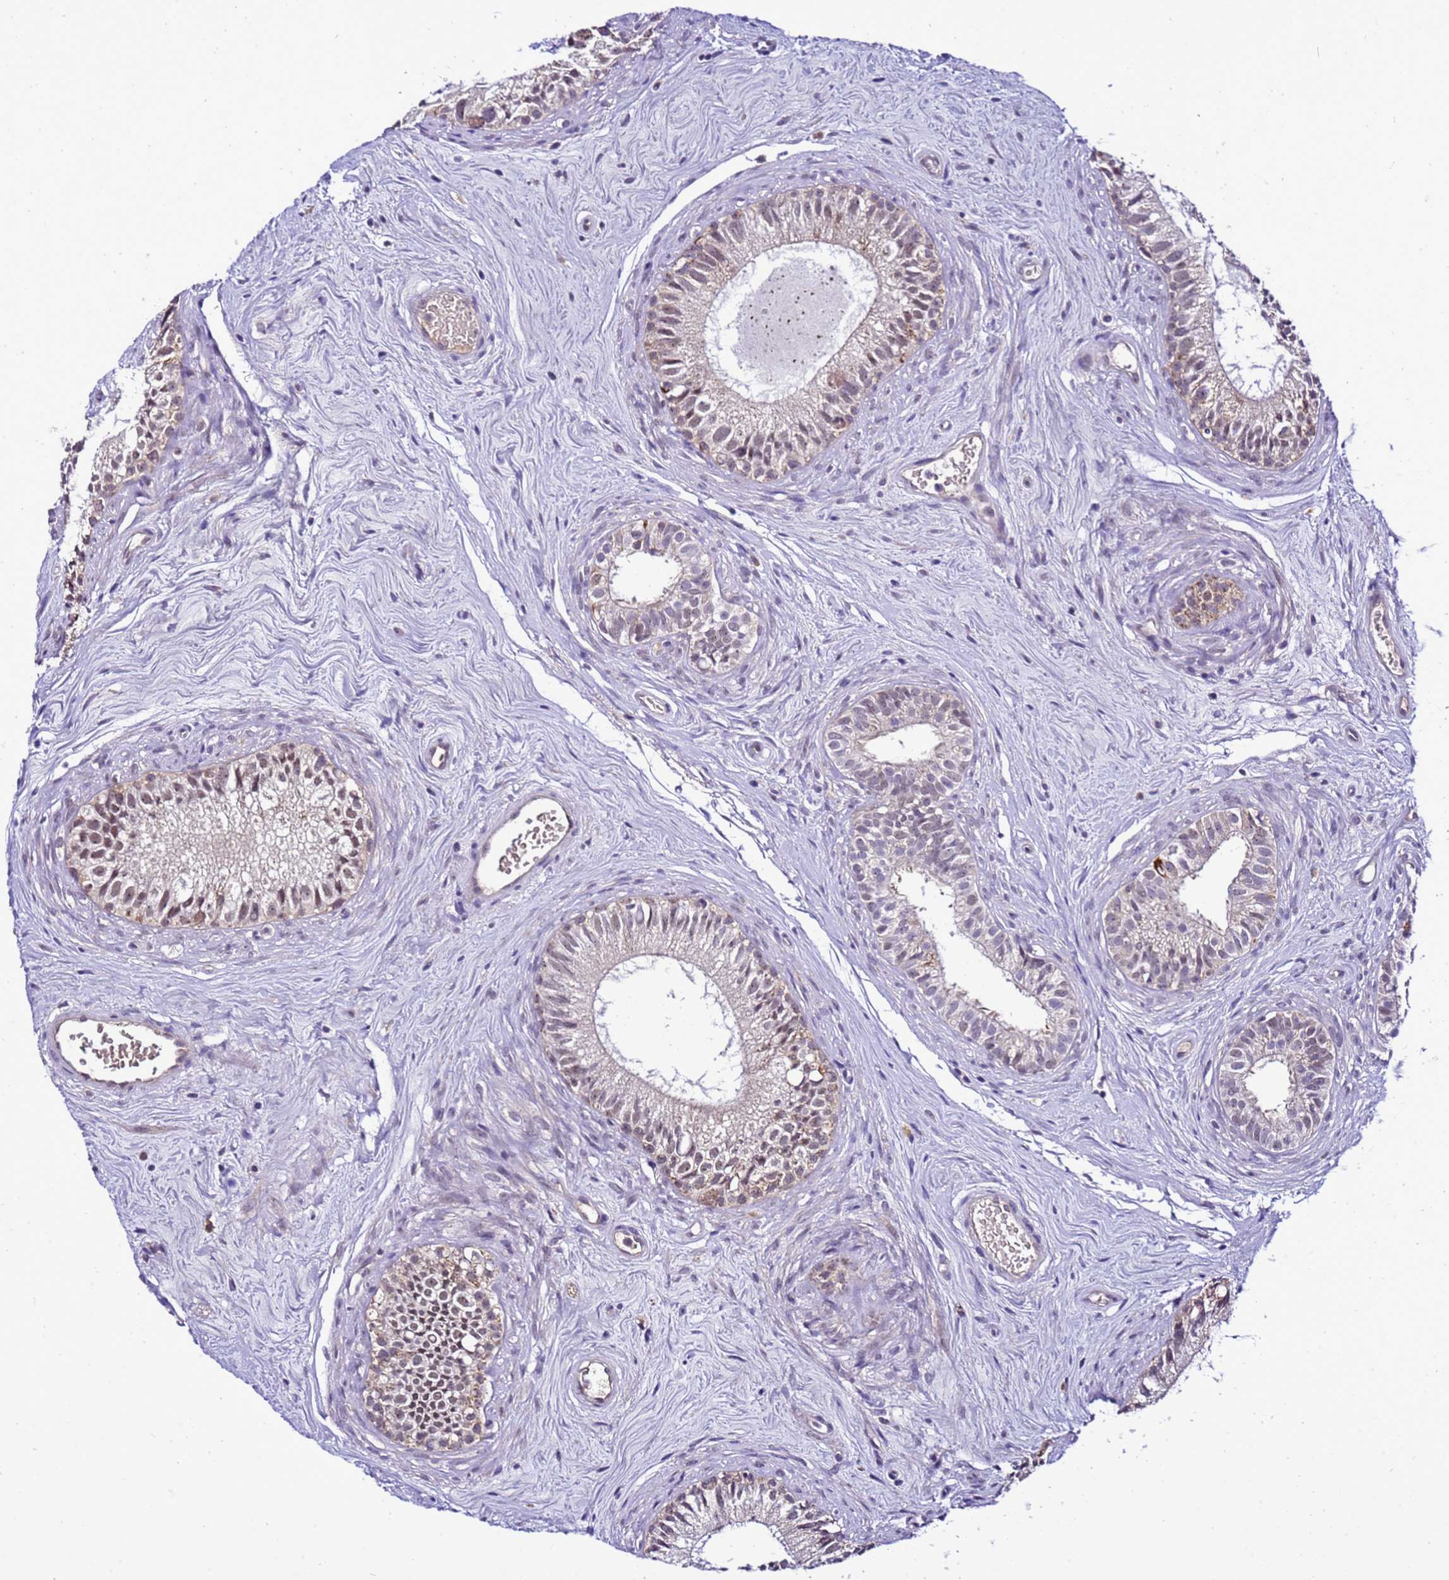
{"staining": {"intensity": "moderate", "quantity": "<25%", "location": "nuclear"}, "tissue": "epididymis", "cell_type": "Glandular cells", "image_type": "normal", "snomed": [{"axis": "morphology", "description": "Normal tissue, NOS"}, {"axis": "topography", "description": "Epididymis"}], "caption": "Normal epididymis exhibits moderate nuclear positivity in approximately <25% of glandular cells.", "gene": "C19orf47", "patient": {"sex": "male", "age": 71}}